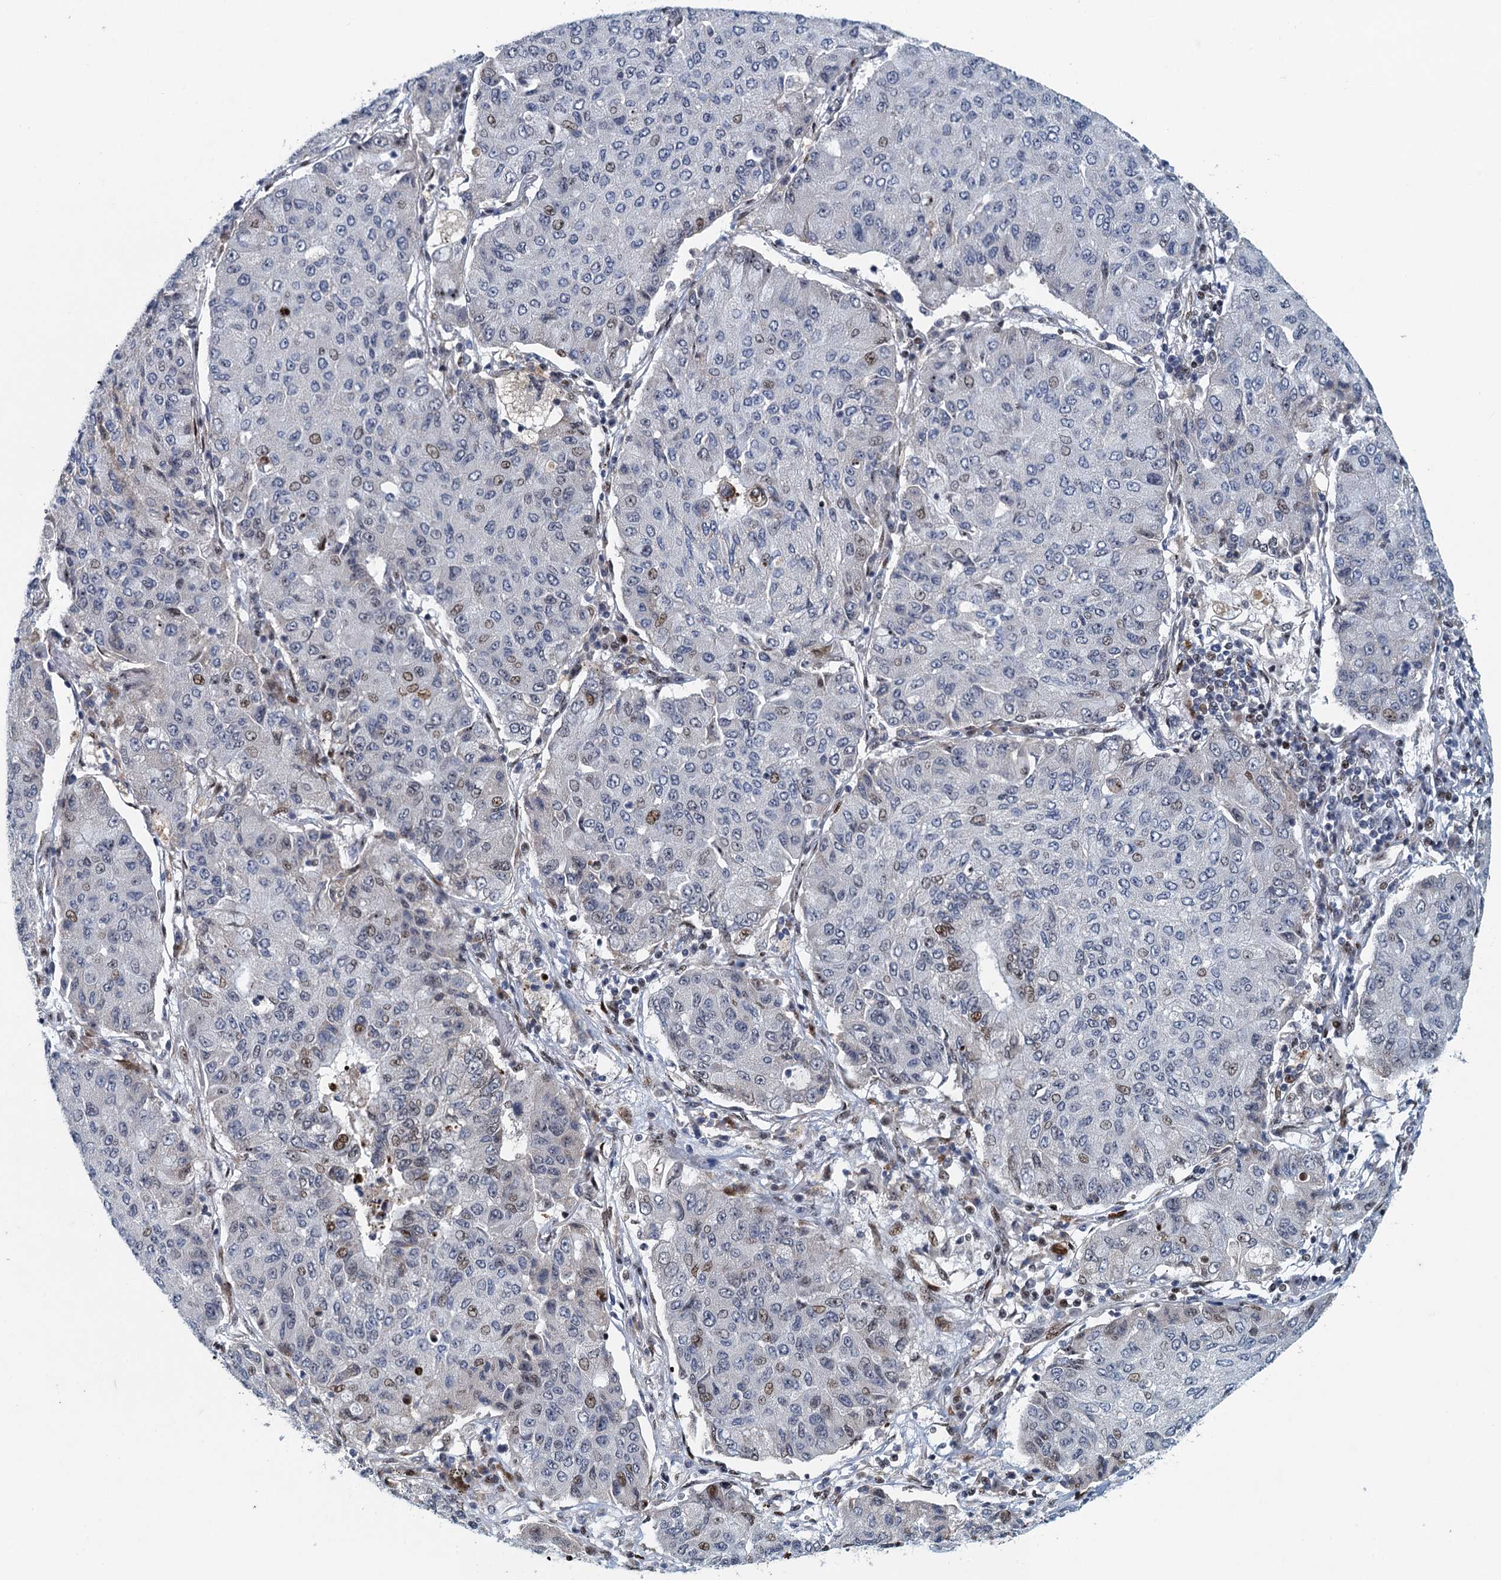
{"staining": {"intensity": "moderate", "quantity": "<25%", "location": "nuclear"}, "tissue": "lung cancer", "cell_type": "Tumor cells", "image_type": "cancer", "snomed": [{"axis": "morphology", "description": "Squamous cell carcinoma, NOS"}, {"axis": "topography", "description": "Lung"}], "caption": "A histopathology image showing moderate nuclear expression in approximately <25% of tumor cells in lung cancer (squamous cell carcinoma), as visualized by brown immunohistochemical staining.", "gene": "ANKRD13D", "patient": {"sex": "male", "age": 74}}